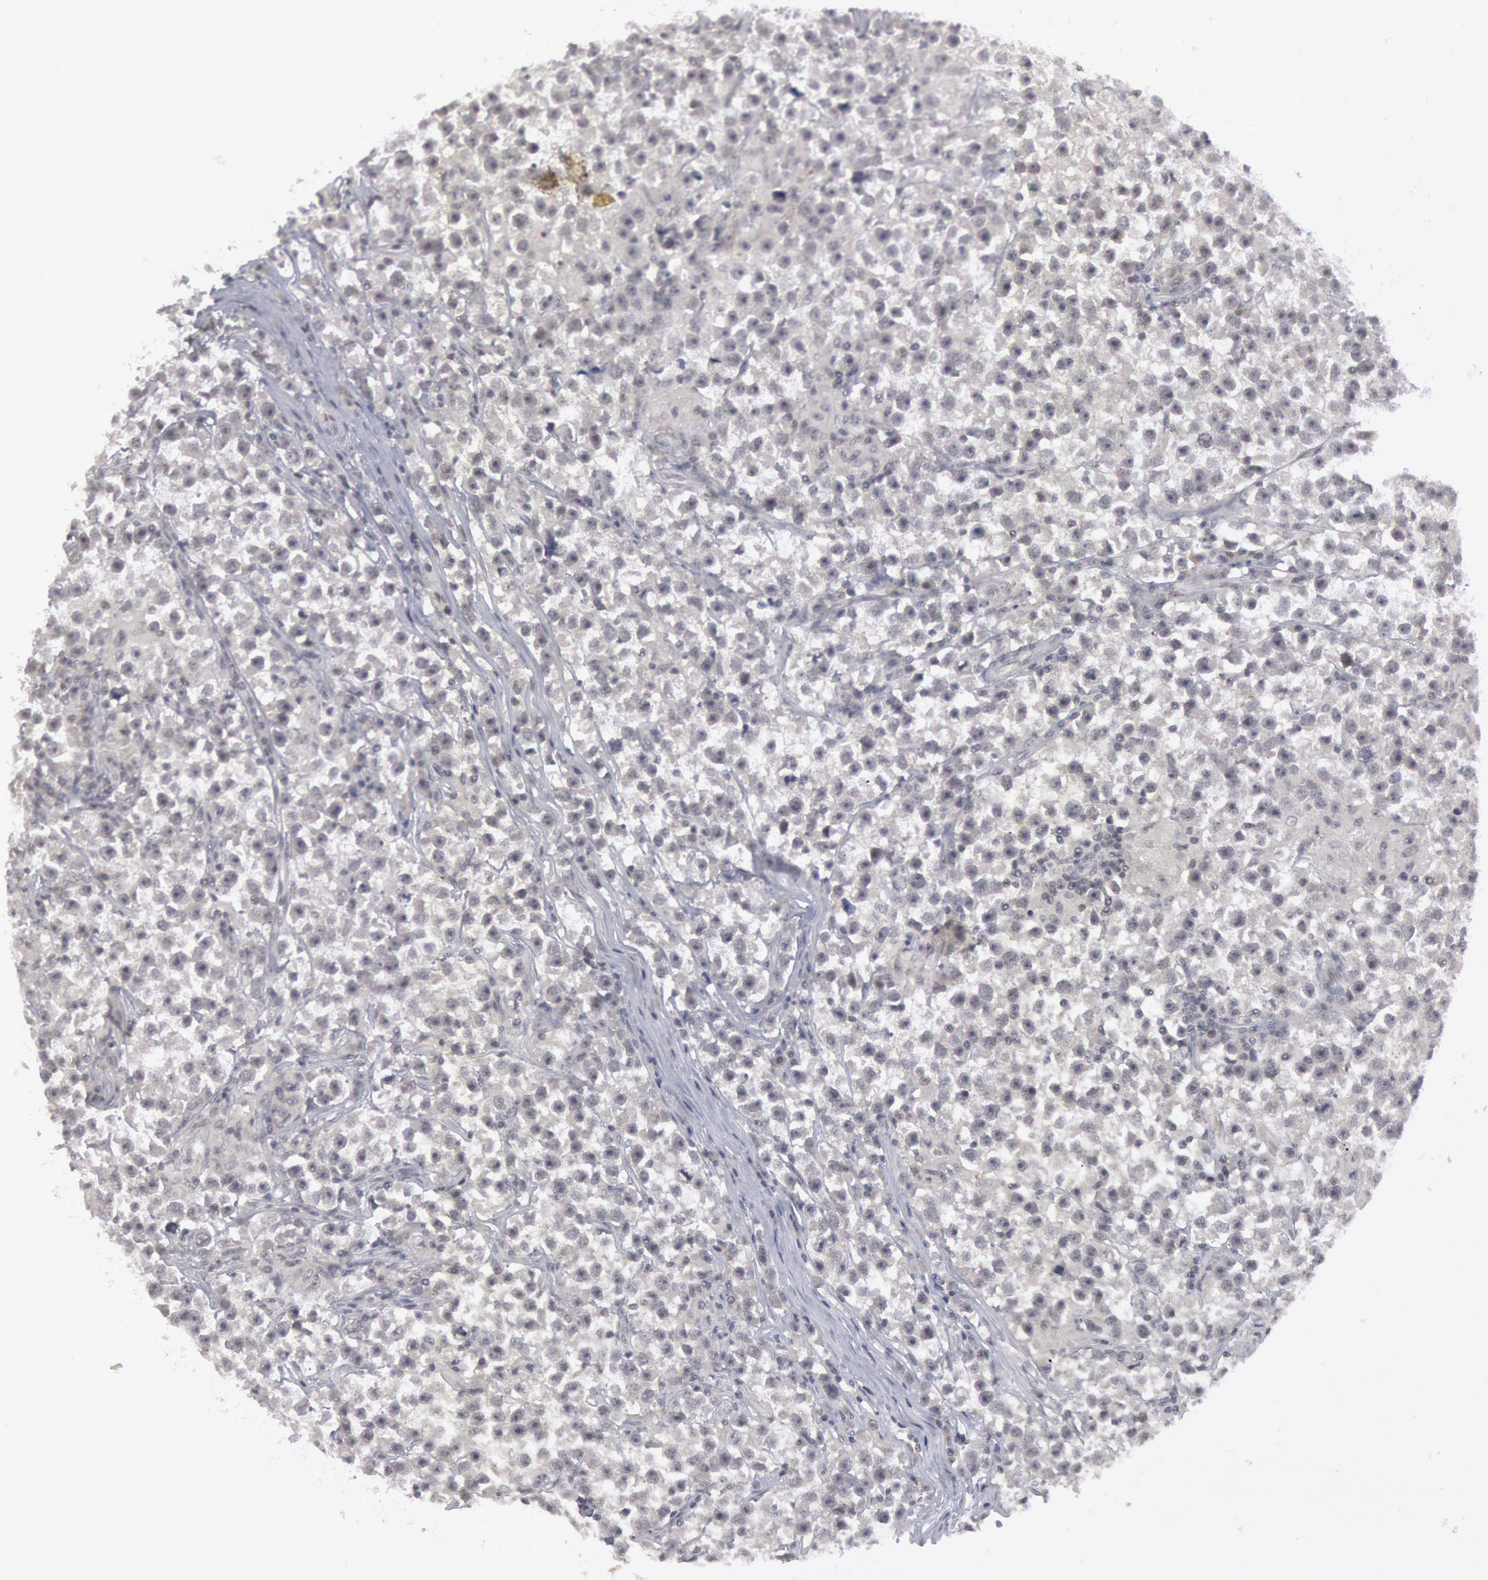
{"staining": {"intensity": "negative", "quantity": "none", "location": "none"}, "tissue": "testis cancer", "cell_type": "Tumor cells", "image_type": "cancer", "snomed": [{"axis": "morphology", "description": "Seminoma, NOS"}, {"axis": "topography", "description": "Testis"}], "caption": "A histopathology image of human testis cancer is negative for staining in tumor cells.", "gene": "FOXO1", "patient": {"sex": "male", "age": 33}}